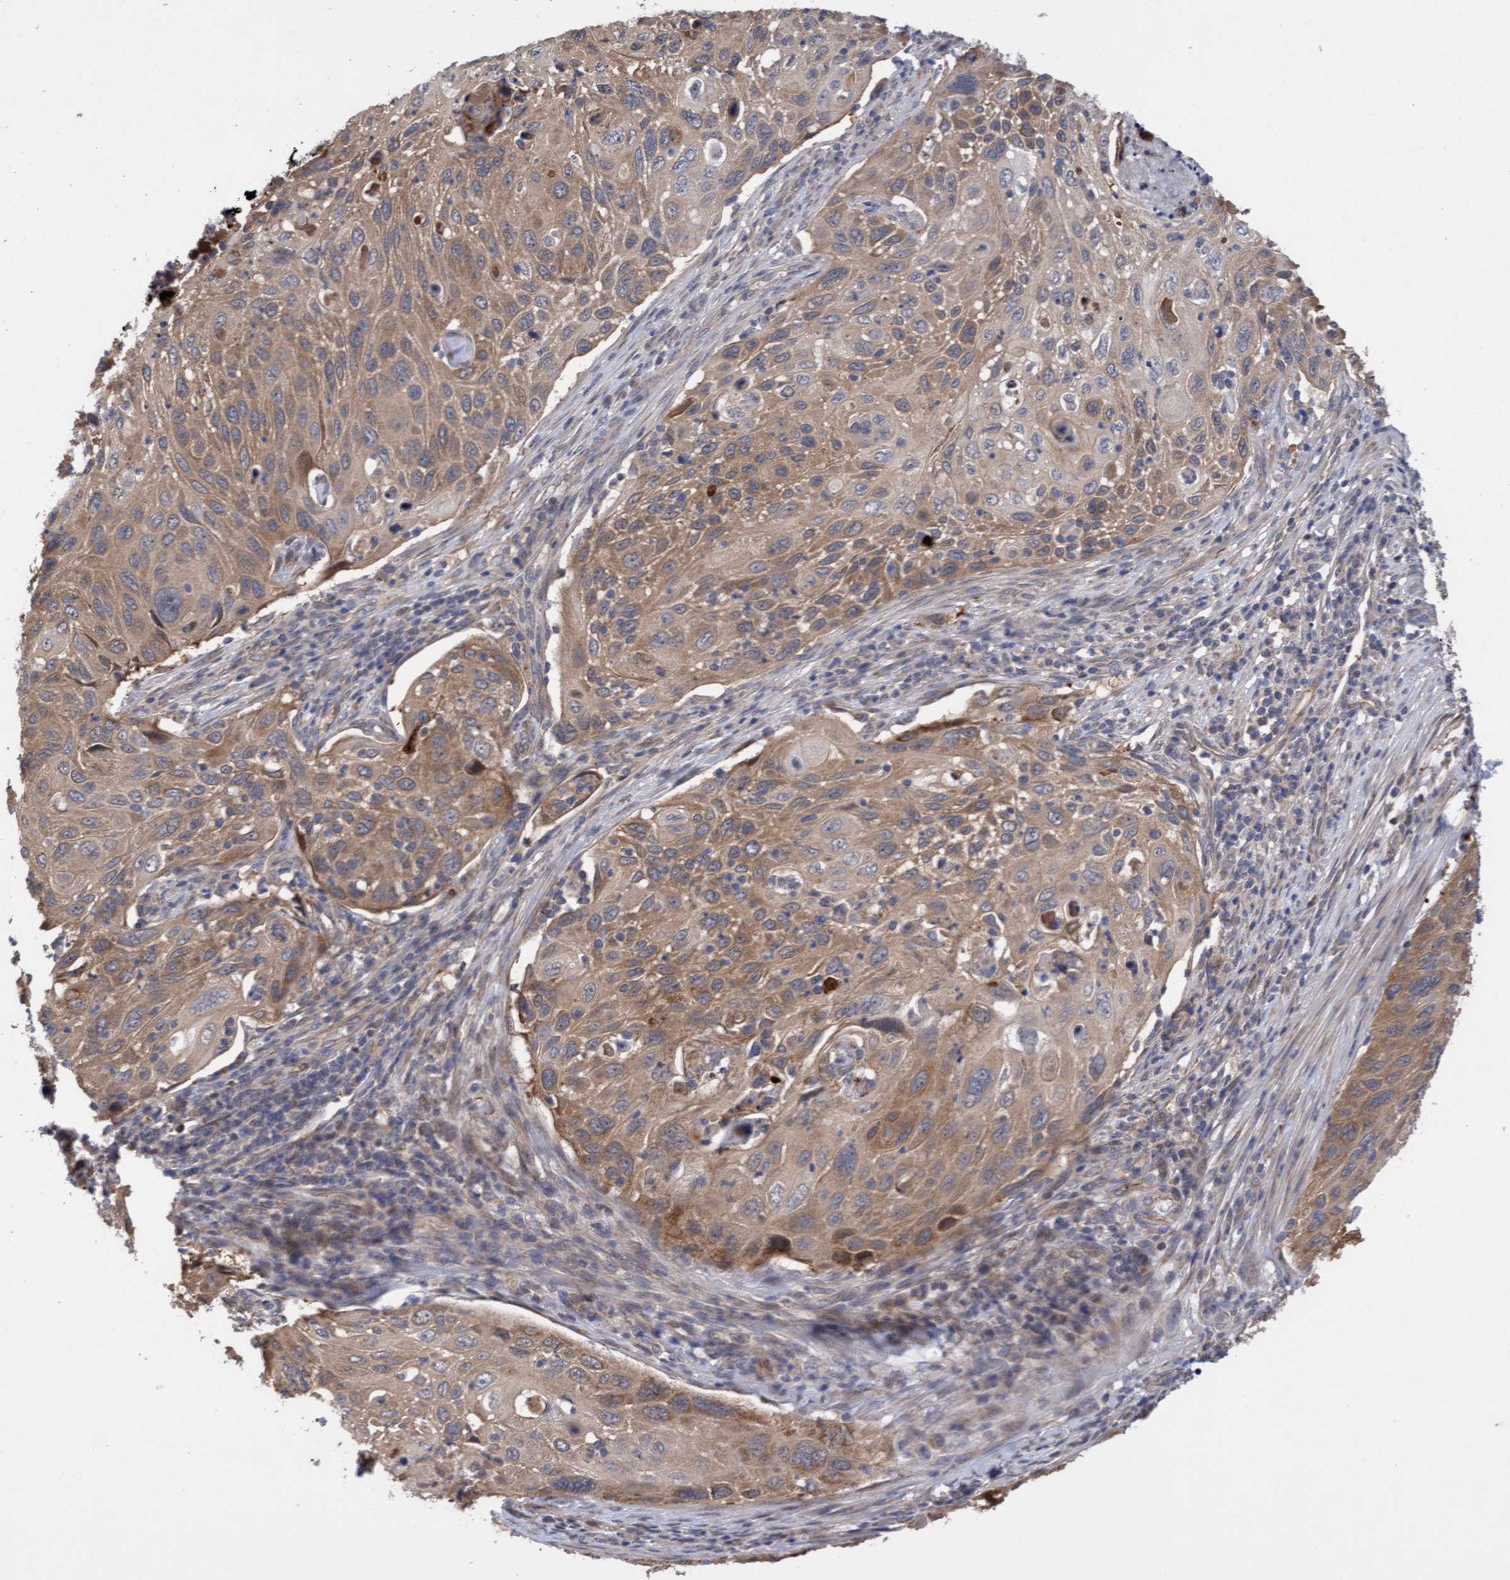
{"staining": {"intensity": "moderate", "quantity": ">75%", "location": "cytoplasmic/membranous"}, "tissue": "cervical cancer", "cell_type": "Tumor cells", "image_type": "cancer", "snomed": [{"axis": "morphology", "description": "Squamous cell carcinoma, NOS"}, {"axis": "topography", "description": "Cervix"}], "caption": "Immunohistochemical staining of human cervical cancer exhibits medium levels of moderate cytoplasmic/membranous expression in about >75% of tumor cells.", "gene": "ITFG1", "patient": {"sex": "female", "age": 70}}